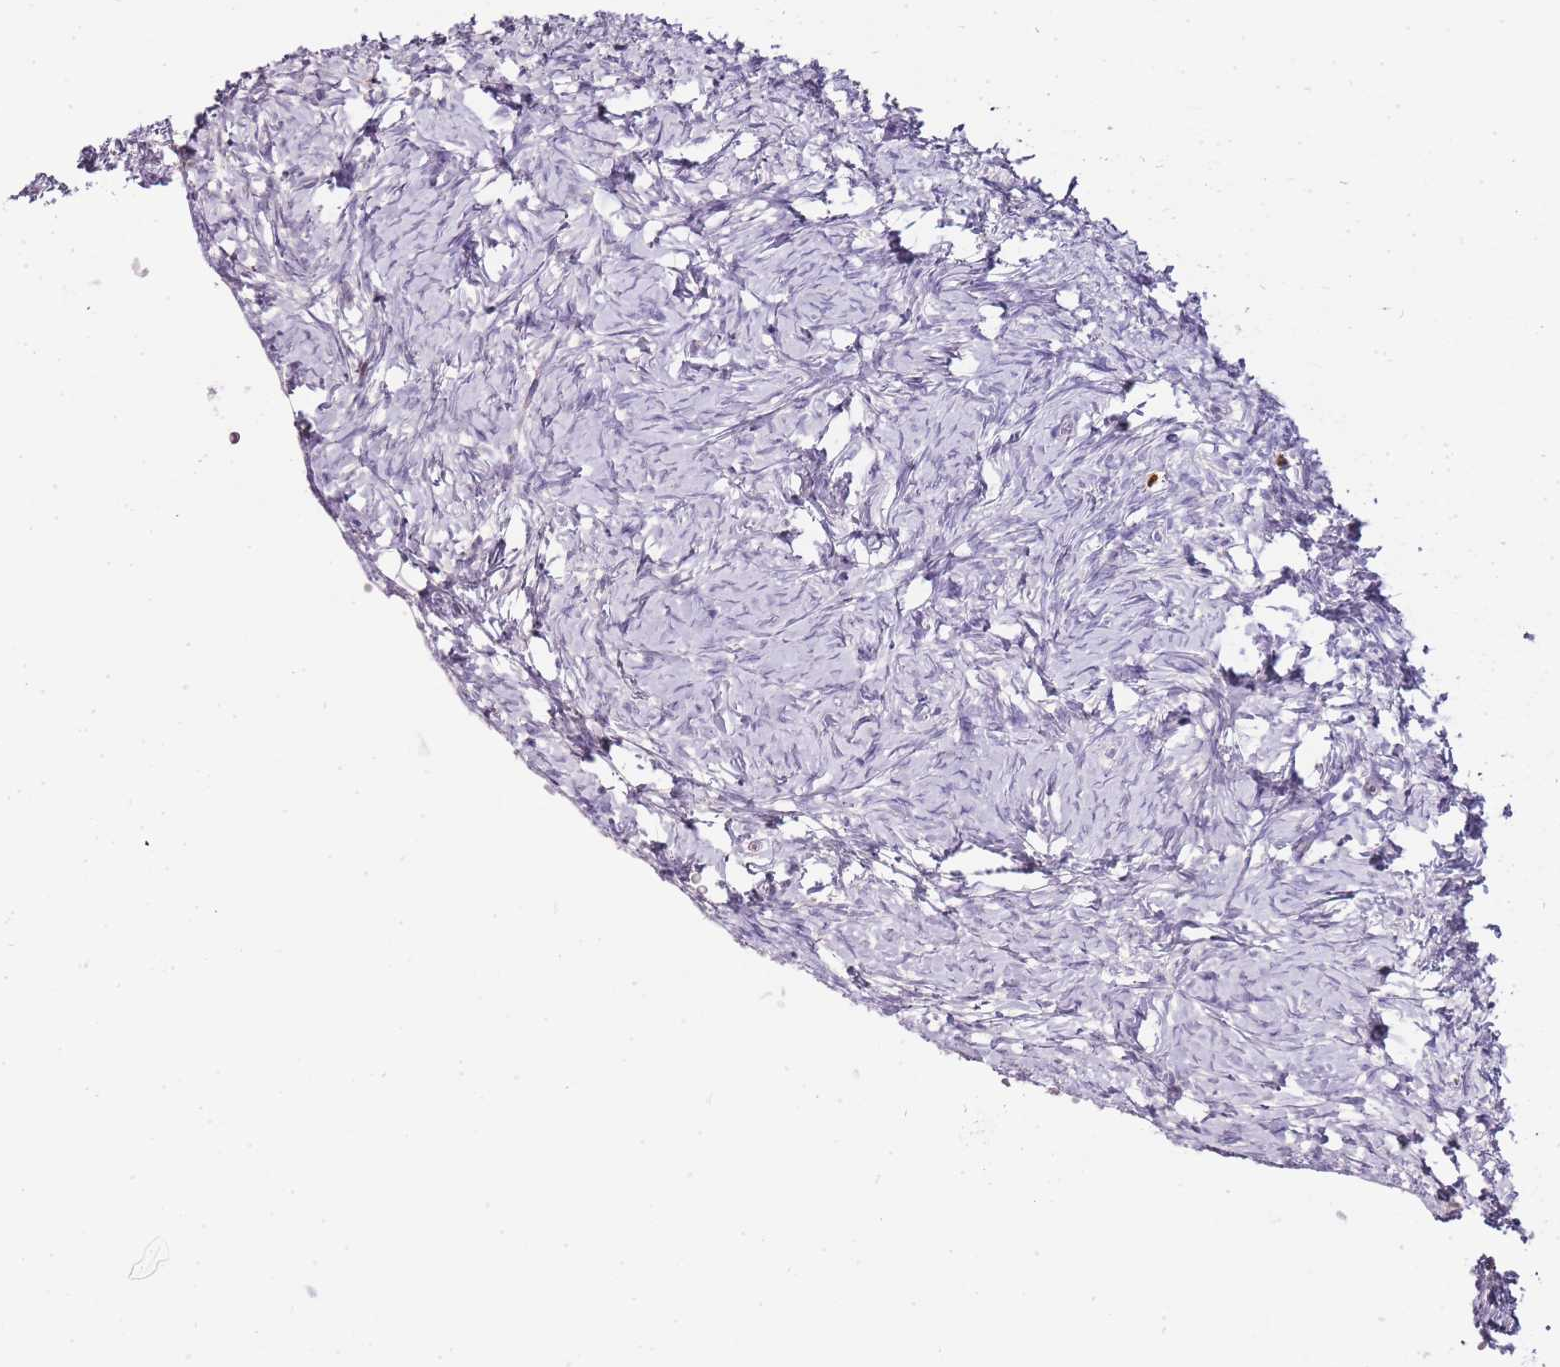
{"staining": {"intensity": "negative", "quantity": "none", "location": "none"}, "tissue": "ovary", "cell_type": "Ovarian stroma cells", "image_type": "normal", "snomed": [{"axis": "morphology", "description": "Normal tissue, NOS"}, {"axis": "topography", "description": "Ovary"}], "caption": "Immunohistochemistry (IHC) micrograph of benign ovary: ovary stained with DAB (3,3'-diaminobenzidine) demonstrates no significant protein positivity in ovarian stroma cells. (Immunohistochemistry, brightfield microscopy, high magnification).", "gene": "ZBP1", "patient": {"sex": "female", "age": 51}}